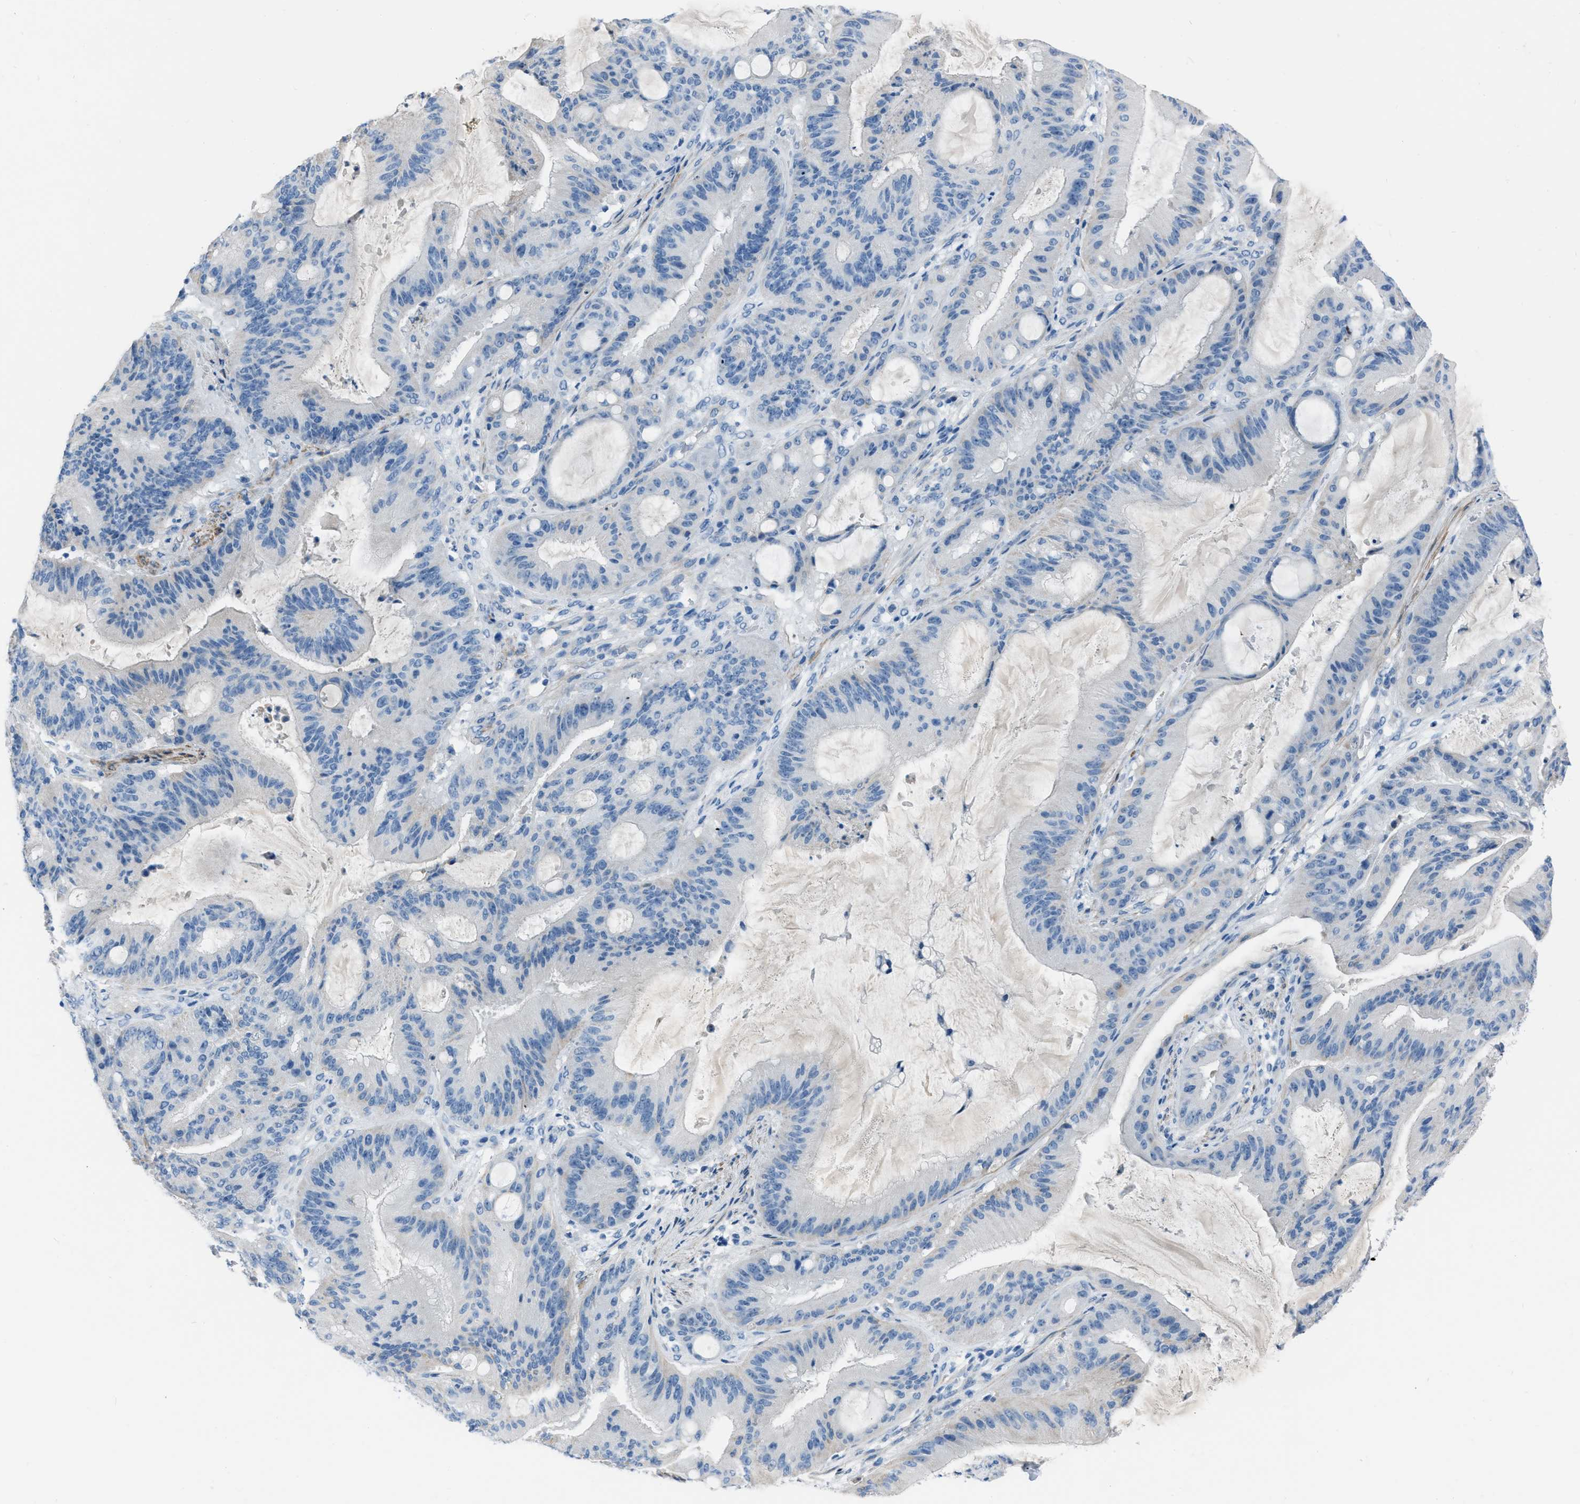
{"staining": {"intensity": "negative", "quantity": "none", "location": "none"}, "tissue": "liver cancer", "cell_type": "Tumor cells", "image_type": "cancer", "snomed": [{"axis": "morphology", "description": "Normal tissue, NOS"}, {"axis": "morphology", "description": "Cholangiocarcinoma"}, {"axis": "topography", "description": "Liver"}, {"axis": "topography", "description": "Peripheral nerve tissue"}], "caption": "Tumor cells show no significant protein positivity in cholangiocarcinoma (liver). (DAB IHC with hematoxylin counter stain).", "gene": "SPATC1L", "patient": {"sex": "female", "age": 73}}